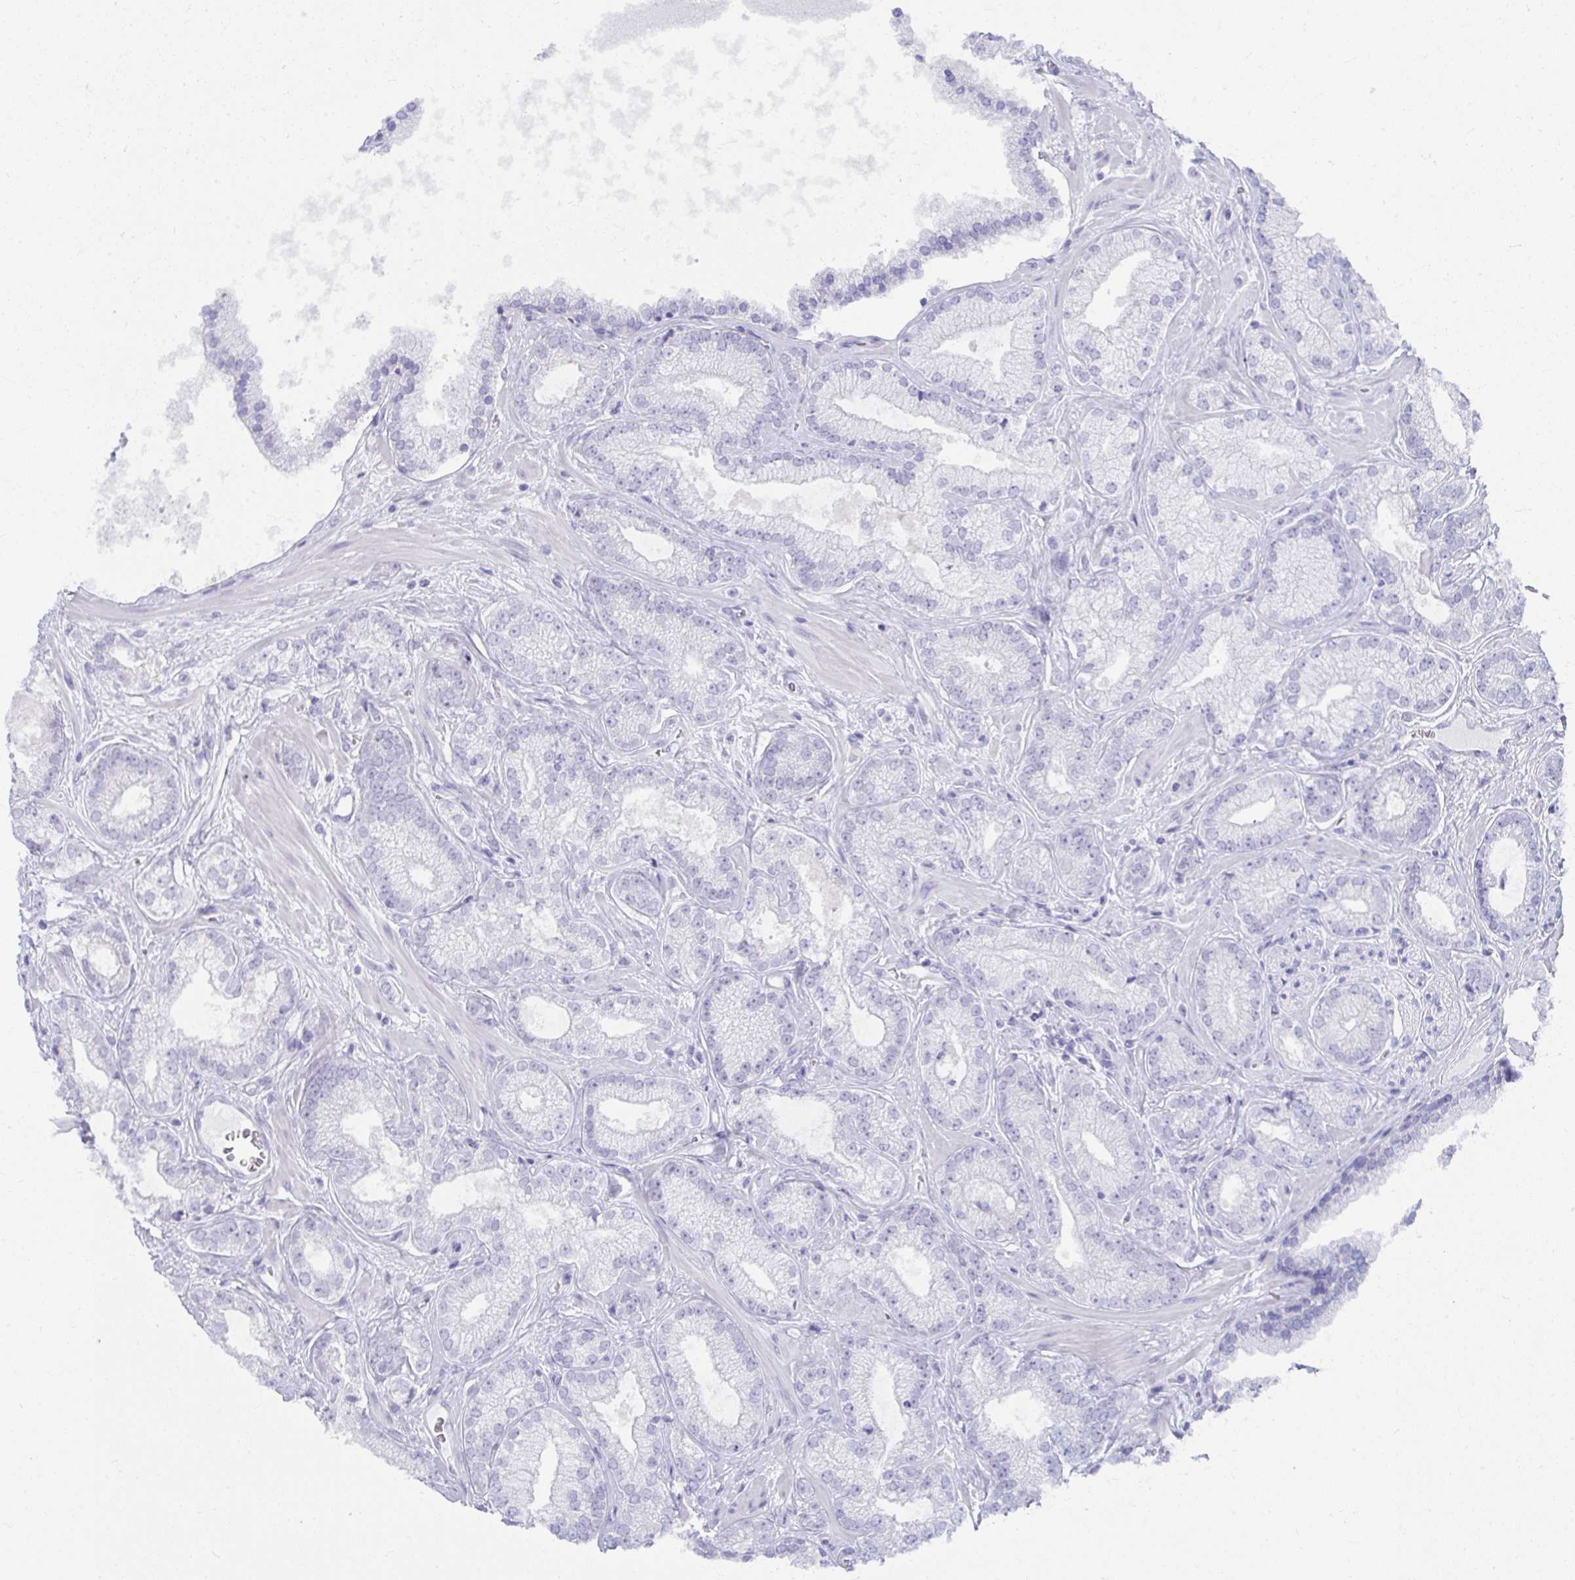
{"staining": {"intensity": "negative", "quantity": "none", "location": "none"}, "tissue": "prostate cancer", "cell_type": "Tumor cells", "image_type": "cancer", "snomed": [{"axis": "morphology", "description": "Adenocarcinoma, High grade"}, {"axis": "topography", "description": "Prostate"}], "caption": "A micrograph of human high-grade adenocarcinoma (prostate) is negative for staining in tumor cells. (Stains: DAB IHC with hematoxylin counter stain, Microscopy: brightfield microscopy at high magnification).", "gene": "UGT3A2", "patient": {"sex": "male", "age": 66}}